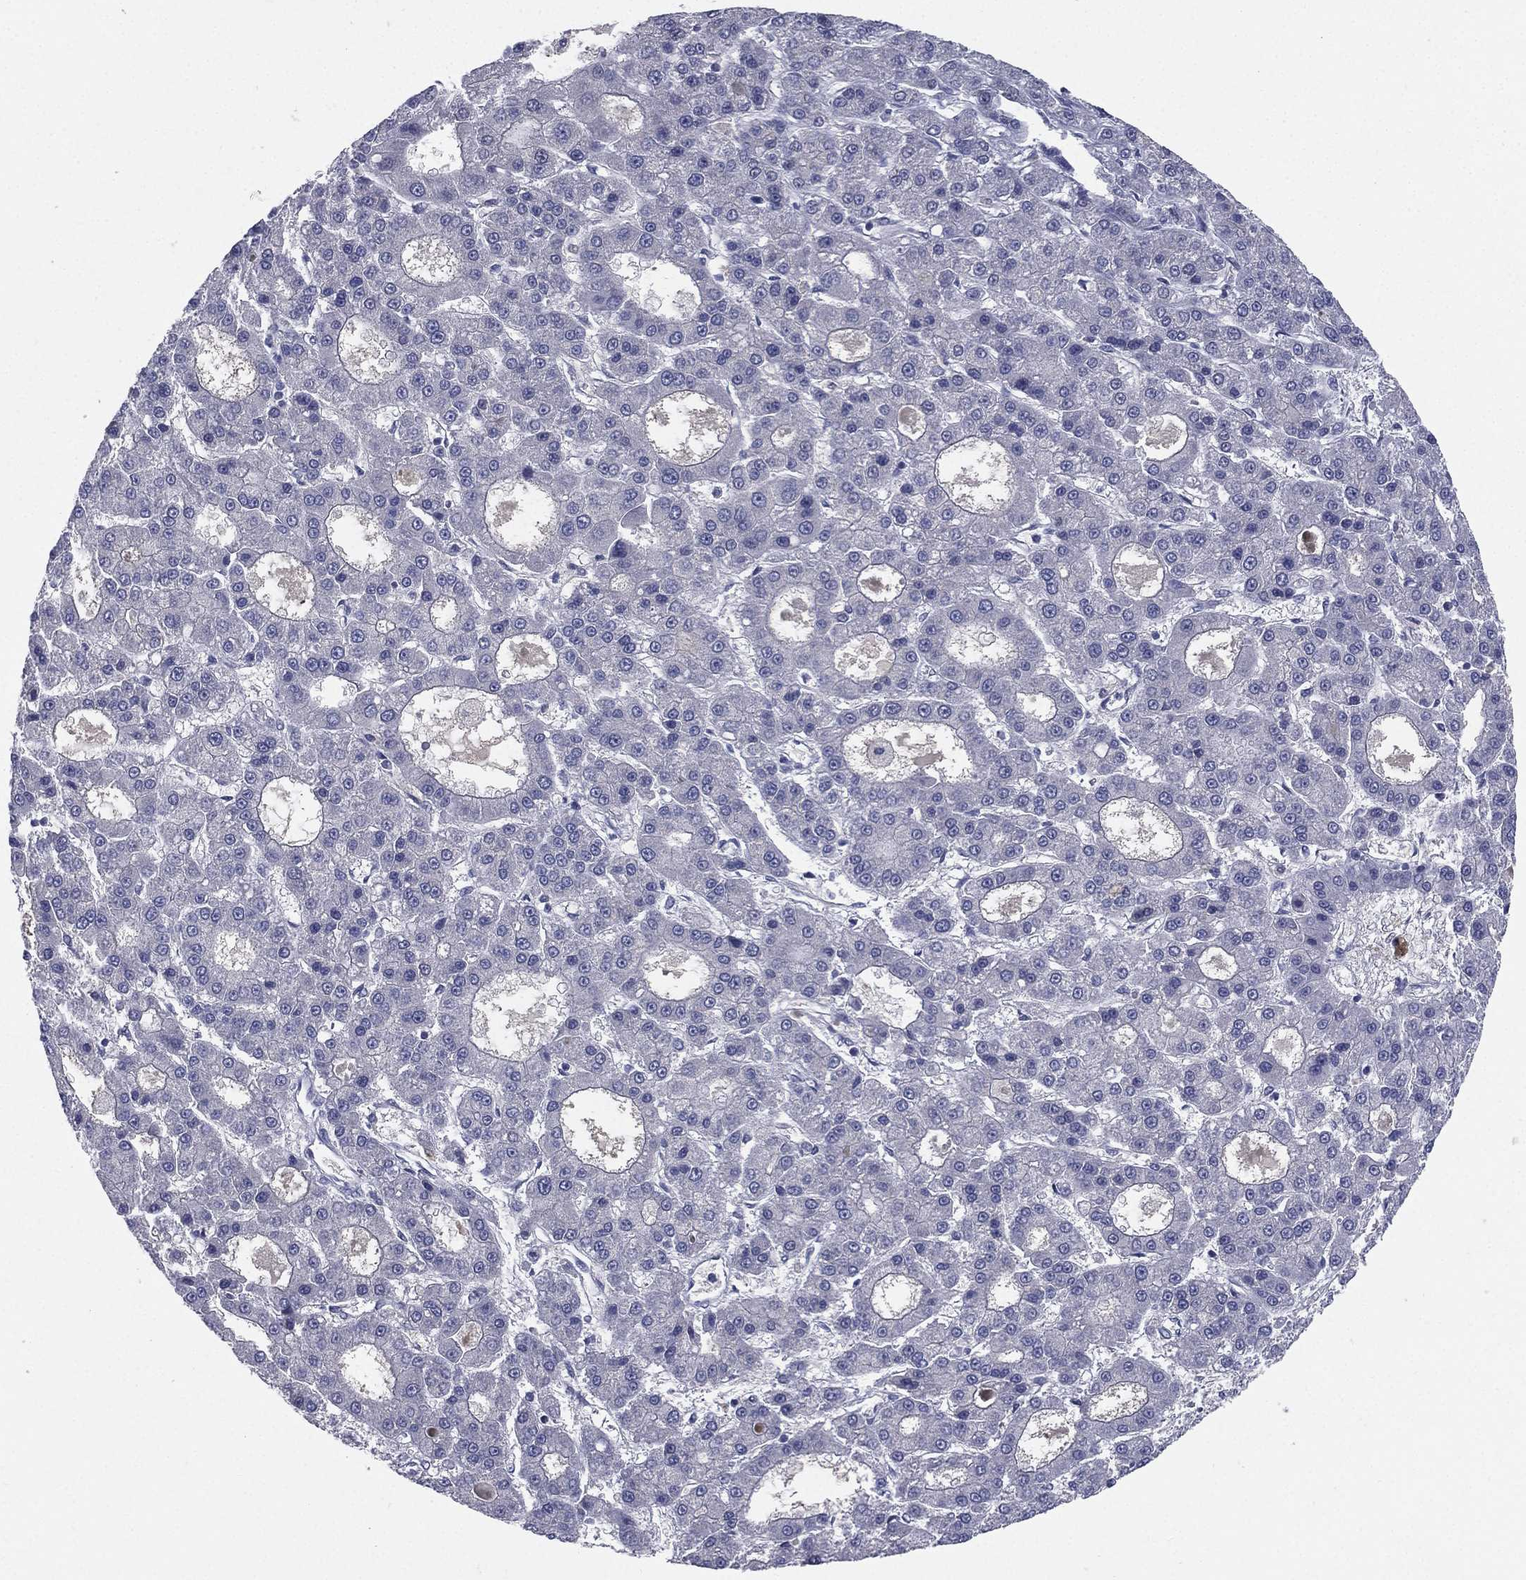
{"staining": {"intensity": "negative", "quantity": "none", "location": "none"}, "tissue": "liver cancer", "cell_type": "Tumor cells", "image_type": "cancer", "snomed": [{"axis": "morphology", "description": "Carcinoma, Hepatocellular, NOS"}, {"axis": "topography", "description": "Liver"}], "caption": "Tumor cells show no significant protein expression in liver hepatocellular carcinoma.", "gene": "HP", "patient": {"sex": "male", "age": 70}}